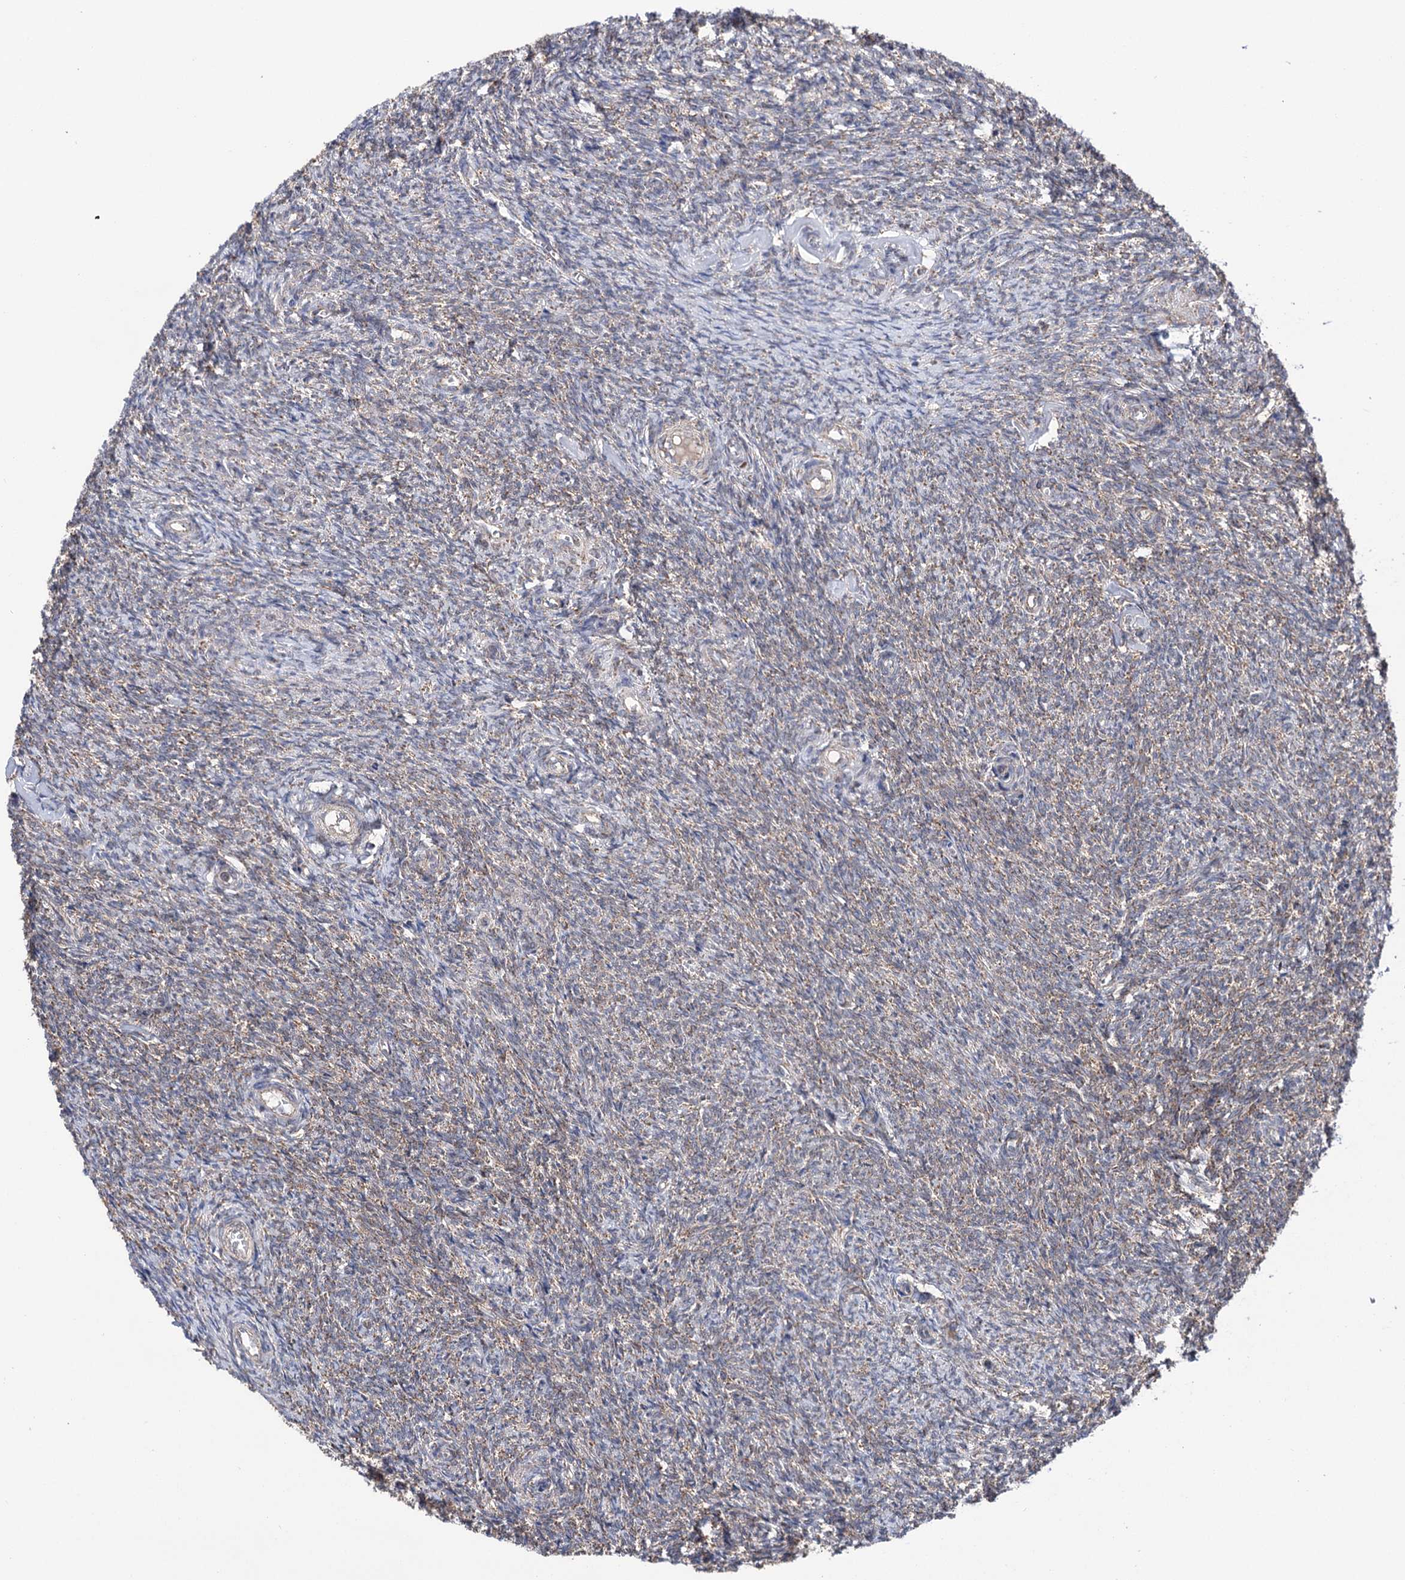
{"staining": {"intensity": "weak", "quantity": ">75%", "location": "cytoplasmic/membranous"}, "tissue": "ovary", "cell_type": "Ovarian stroma cells", "image_type": "normal", "snomed": [{"axis": "morphology", "description": "Normal tissue, NOS"}, {"axis": "topography", "description": "Ovary"}], "caption": "IHC image of benign ovary: ovary stained using immunohistochemistry shows low levels of weak protein expression localized specifically in the cytoplasmic/membranous of ovarian stroma cells, appearing as a cytoplasmic/membranous brown color.", "gene": "SUCLA2", "patient": {"sex": "female", "age": 44}}